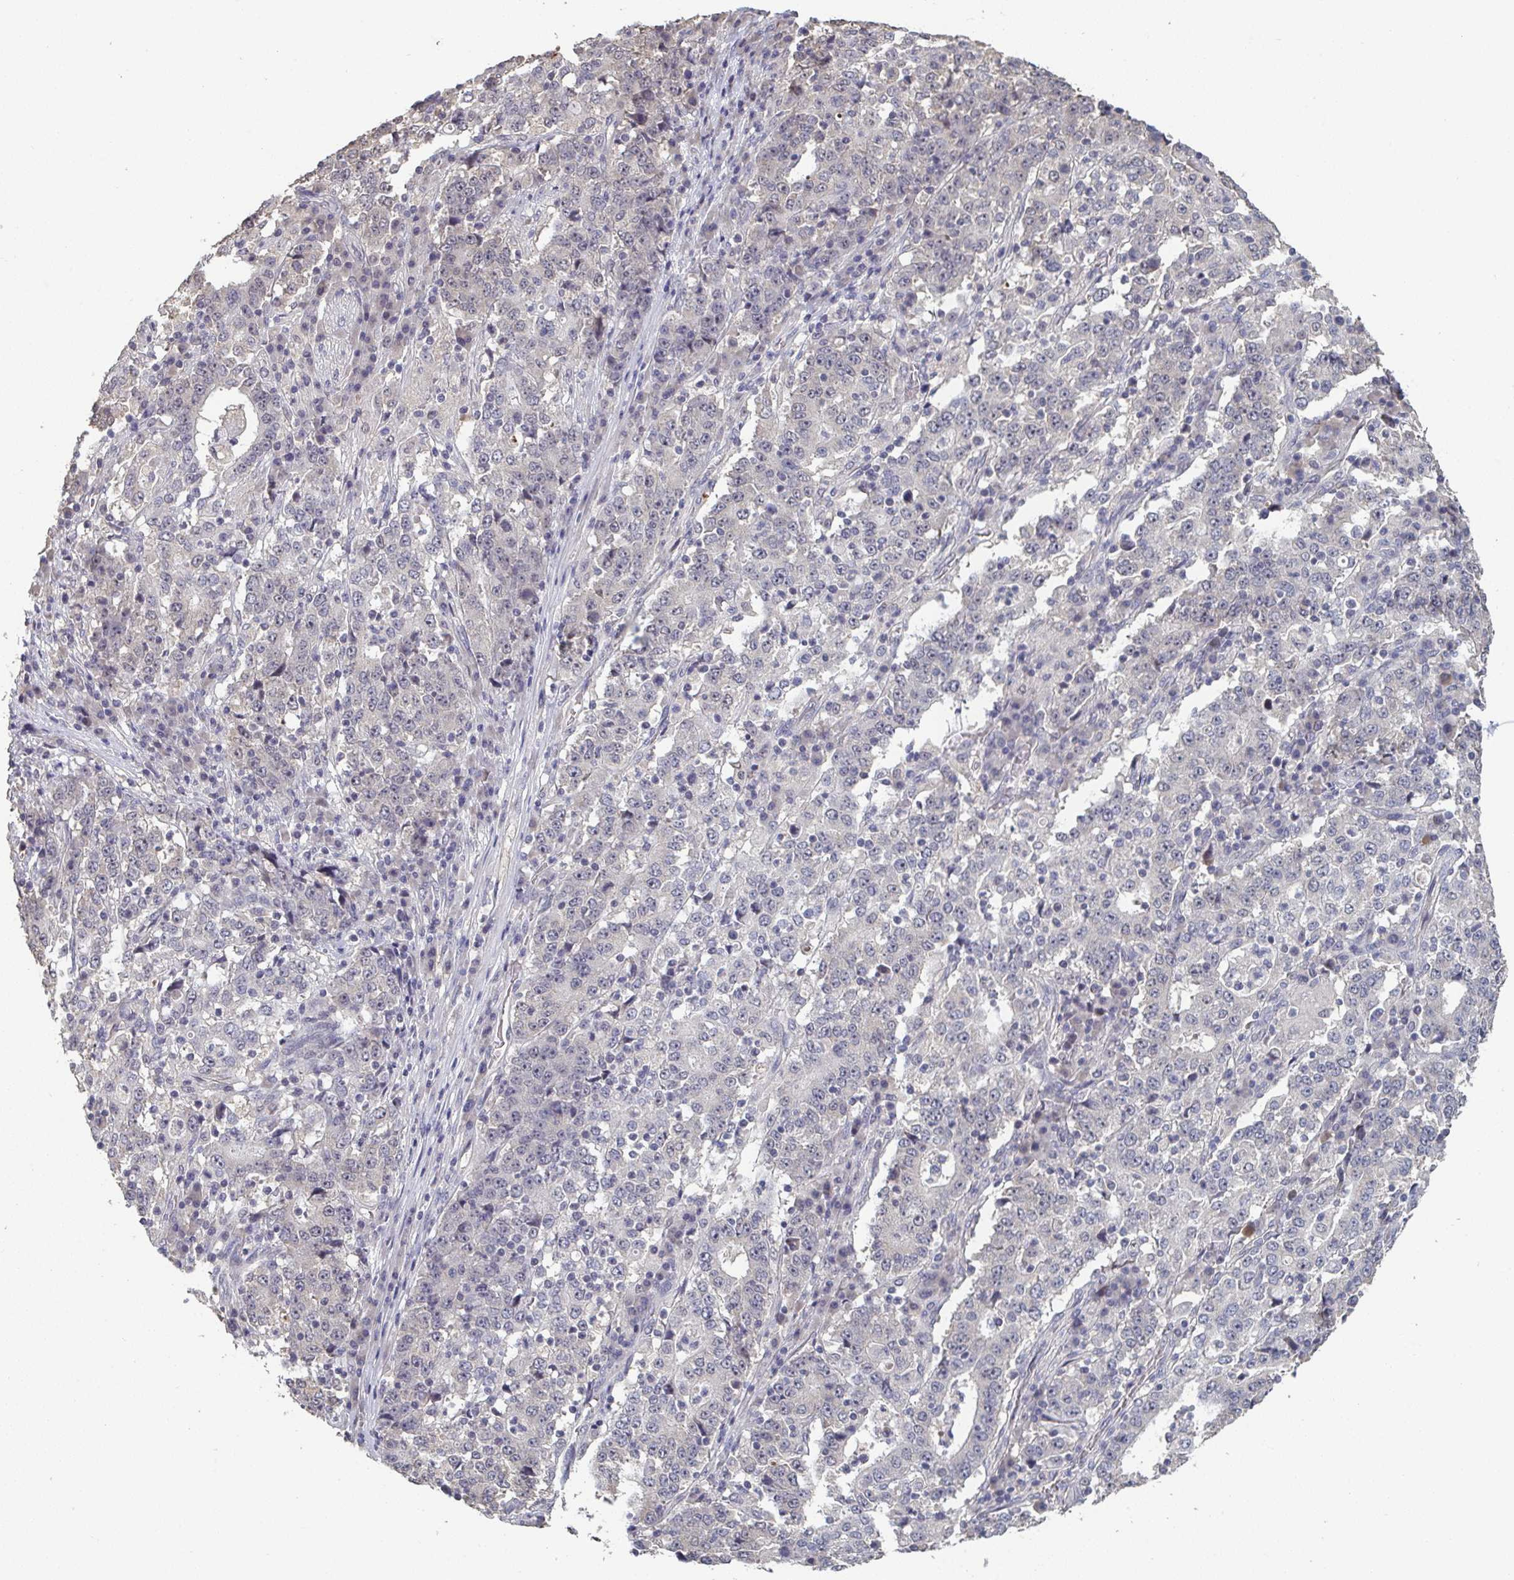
{"staining": {"intensity": "negative", "quantity": "none", "location": "none"}, "tissue": "stomach cancer", "cell_type": "Tumor cells", "image_type": "cancer", "snomed": [{"axis": "morphology", "description": "Adenocarcinoma, NOS"}, {"axis": "topography", "description": "Stomach"}], "caption": "Stomach cancer (adenocarcinoma) was stained to show a protein in brown. There is no significant staining in tumor cells.", "gene": "LIX1", "patient": {"sex": "male", "age": 59}}